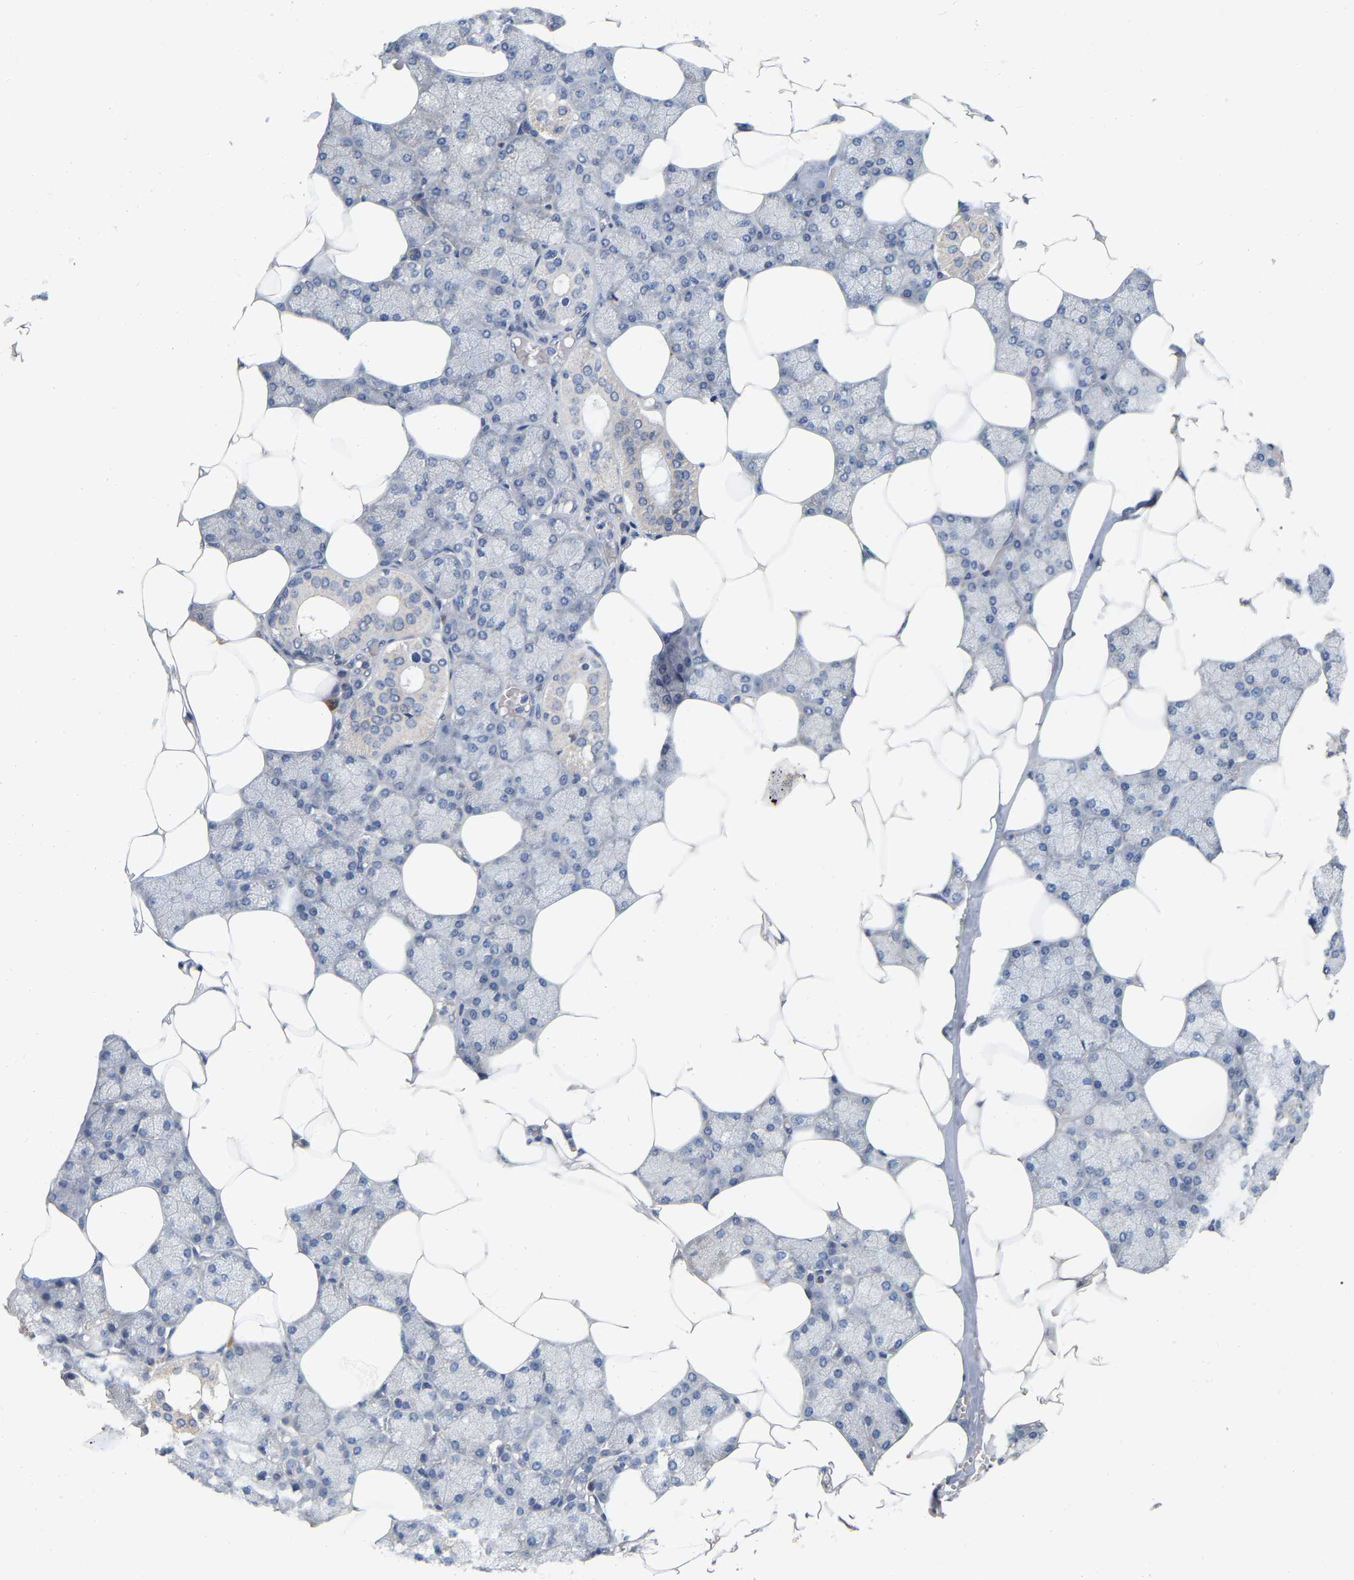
{"staining": {"intensity": "weak", "quantity": "<25%", "location": "cytoplasmic/membranous"}, "tissue": "salivary gland", "cell_type": "Glandular cells", "image_type": "normal", "snomed": [{"axis": "morphology", "description": "Normal tissue, NOS"}, {"axis": "topography", "description": "Salivary gland"}], "caption": "The image displays no staining of glandular cells in unremarkable salivary gland.", "gene": "SSH1", "patient": {"sex": "male", "age": 62}}